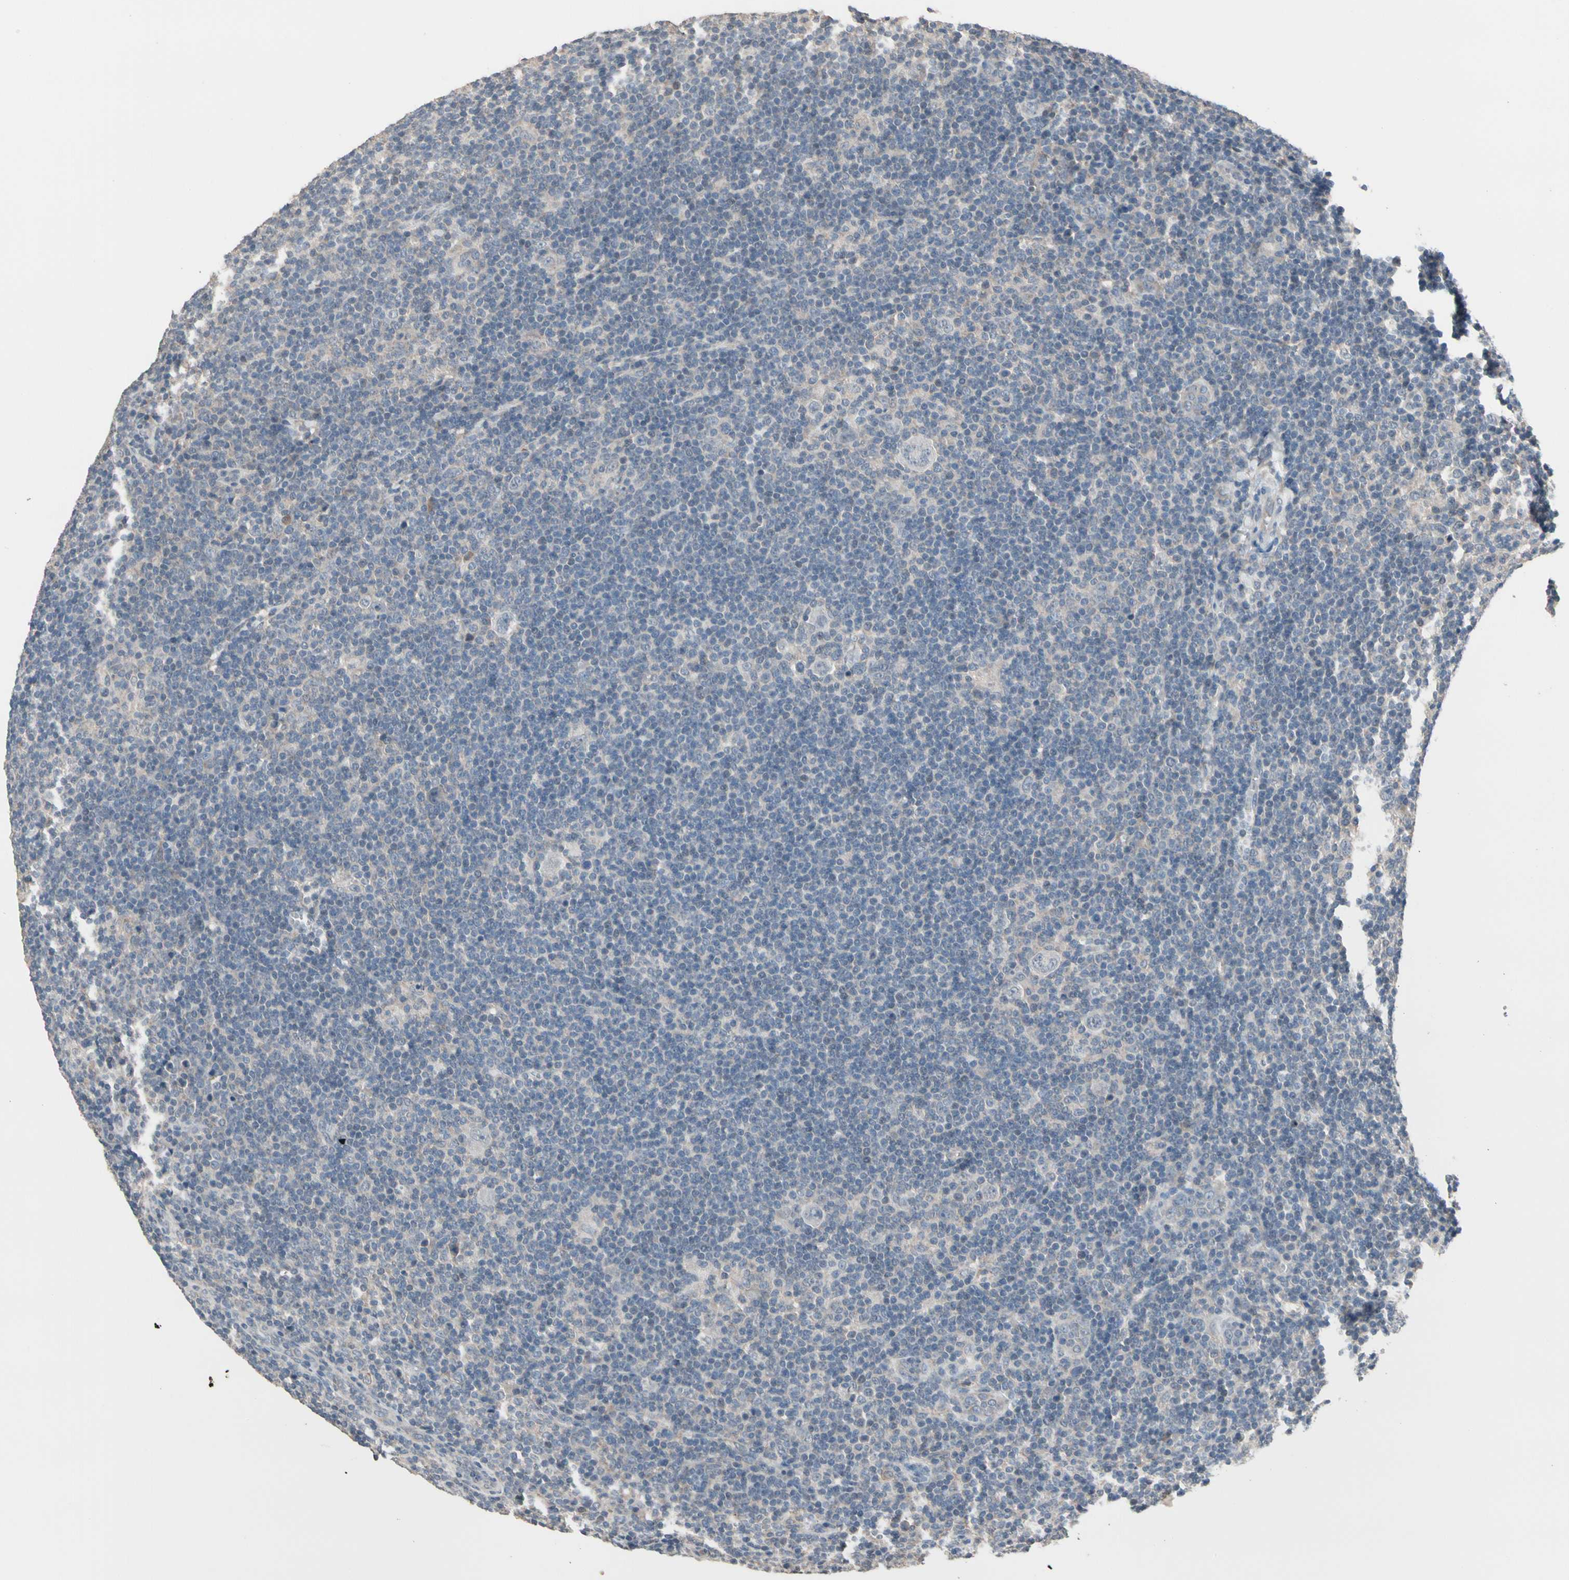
{"staining": {"intensity": "negative", "quantity": "none", "location": "none"}, "tissue": "lymphoma", "cell_type": "Tumor cells", "image_type": "cancer", "snomed": [{"axis": "morphology", "description": "Hodgkin's disease, NOS"}, {"axis": "topography", "description": "Lymph node"}], "caption": "Image shows no protein positivity in tumor cells of Hodgkin's disease tissue.", "gene": "SV2A", "patient": {"sex": "female", "age": 57}}